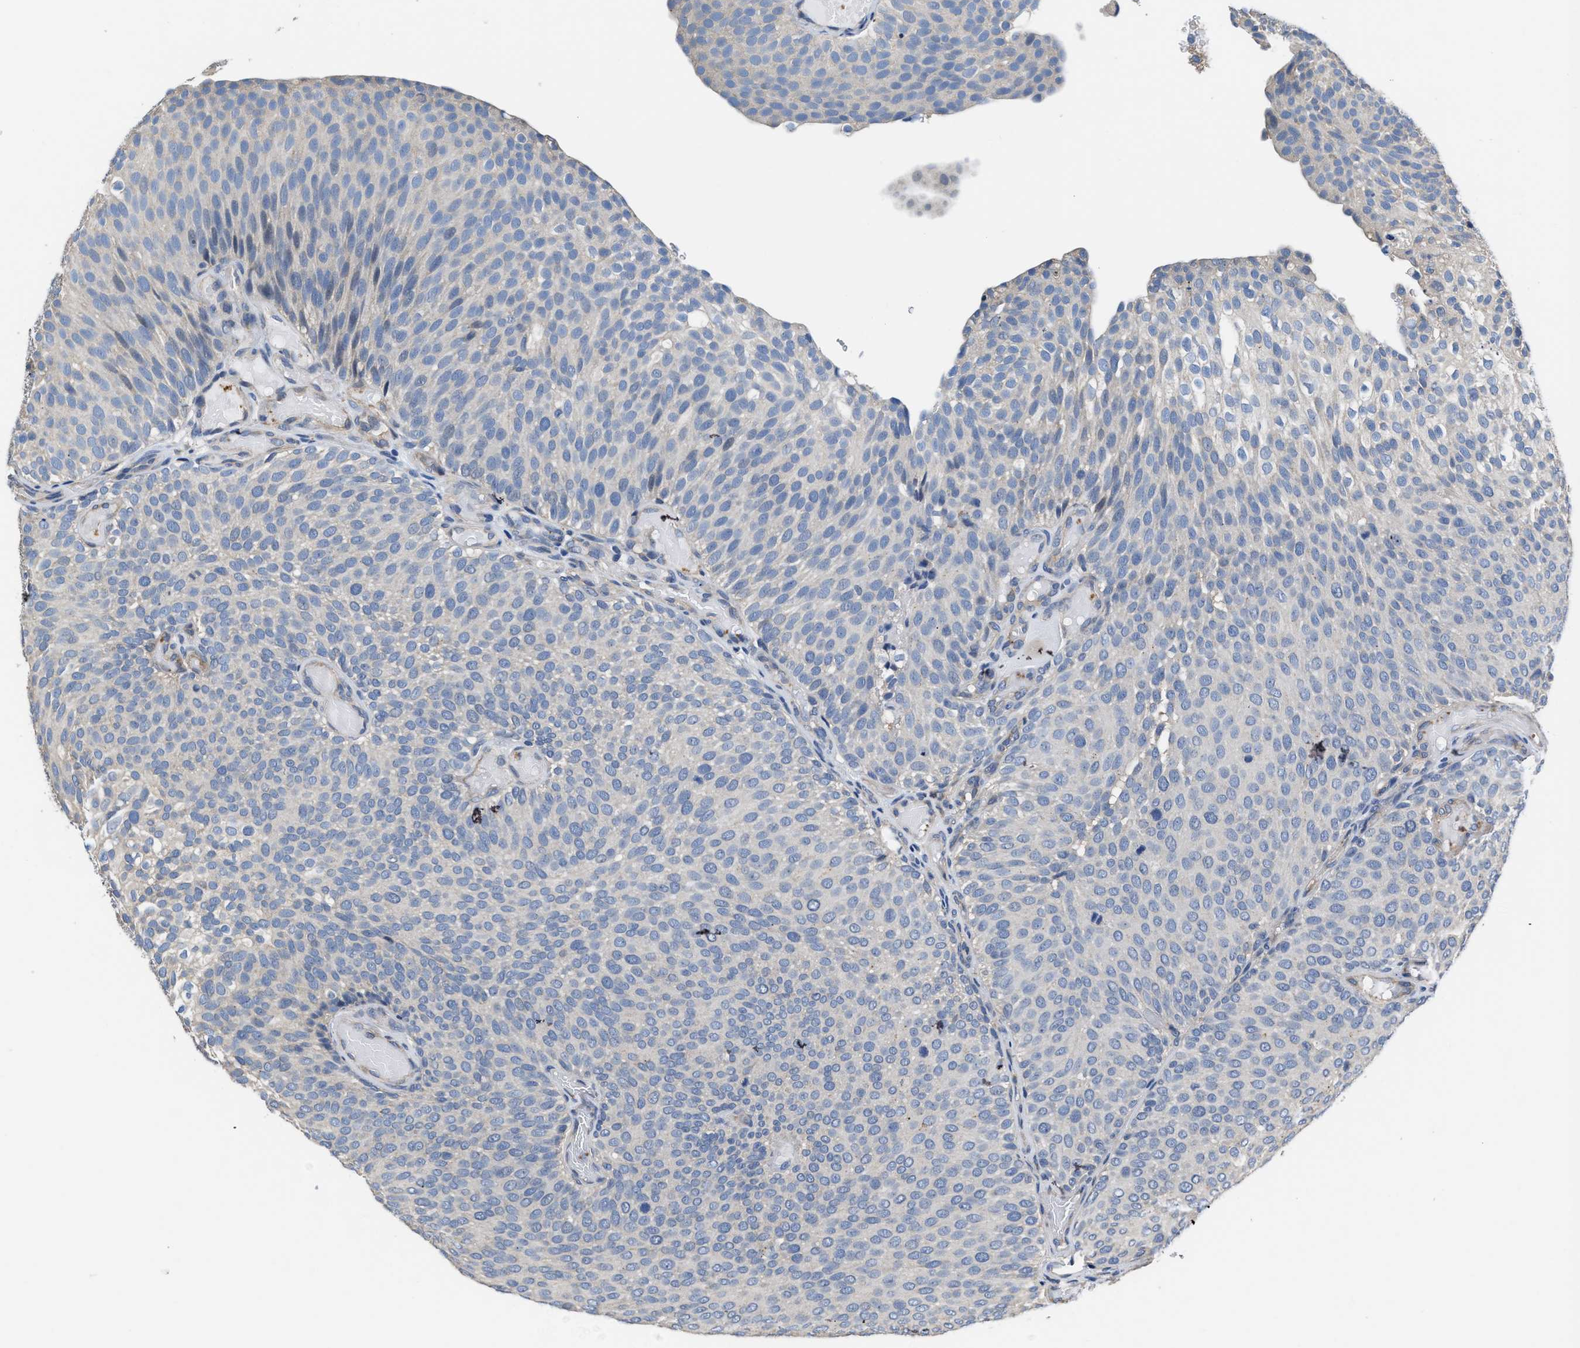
{"staining": {"intensity": "negative", "quantity": "none", "location": "none"}, "tissue": "urothelial cancer", "cell_type": "Tumor cells", "image_type": "cancer", "snomed": [{"axis": "morphology", "description": "Urothelial carcinoma, Low grade"}, {"axis": "topography", "description": "Urinary bladder"}], "caption": "Tumor cells are negative for brown protein staining in urothelial carcinoma (low-grade).", "gene": "C22orf42", "patient": {"sex": "male", "age": 78}}